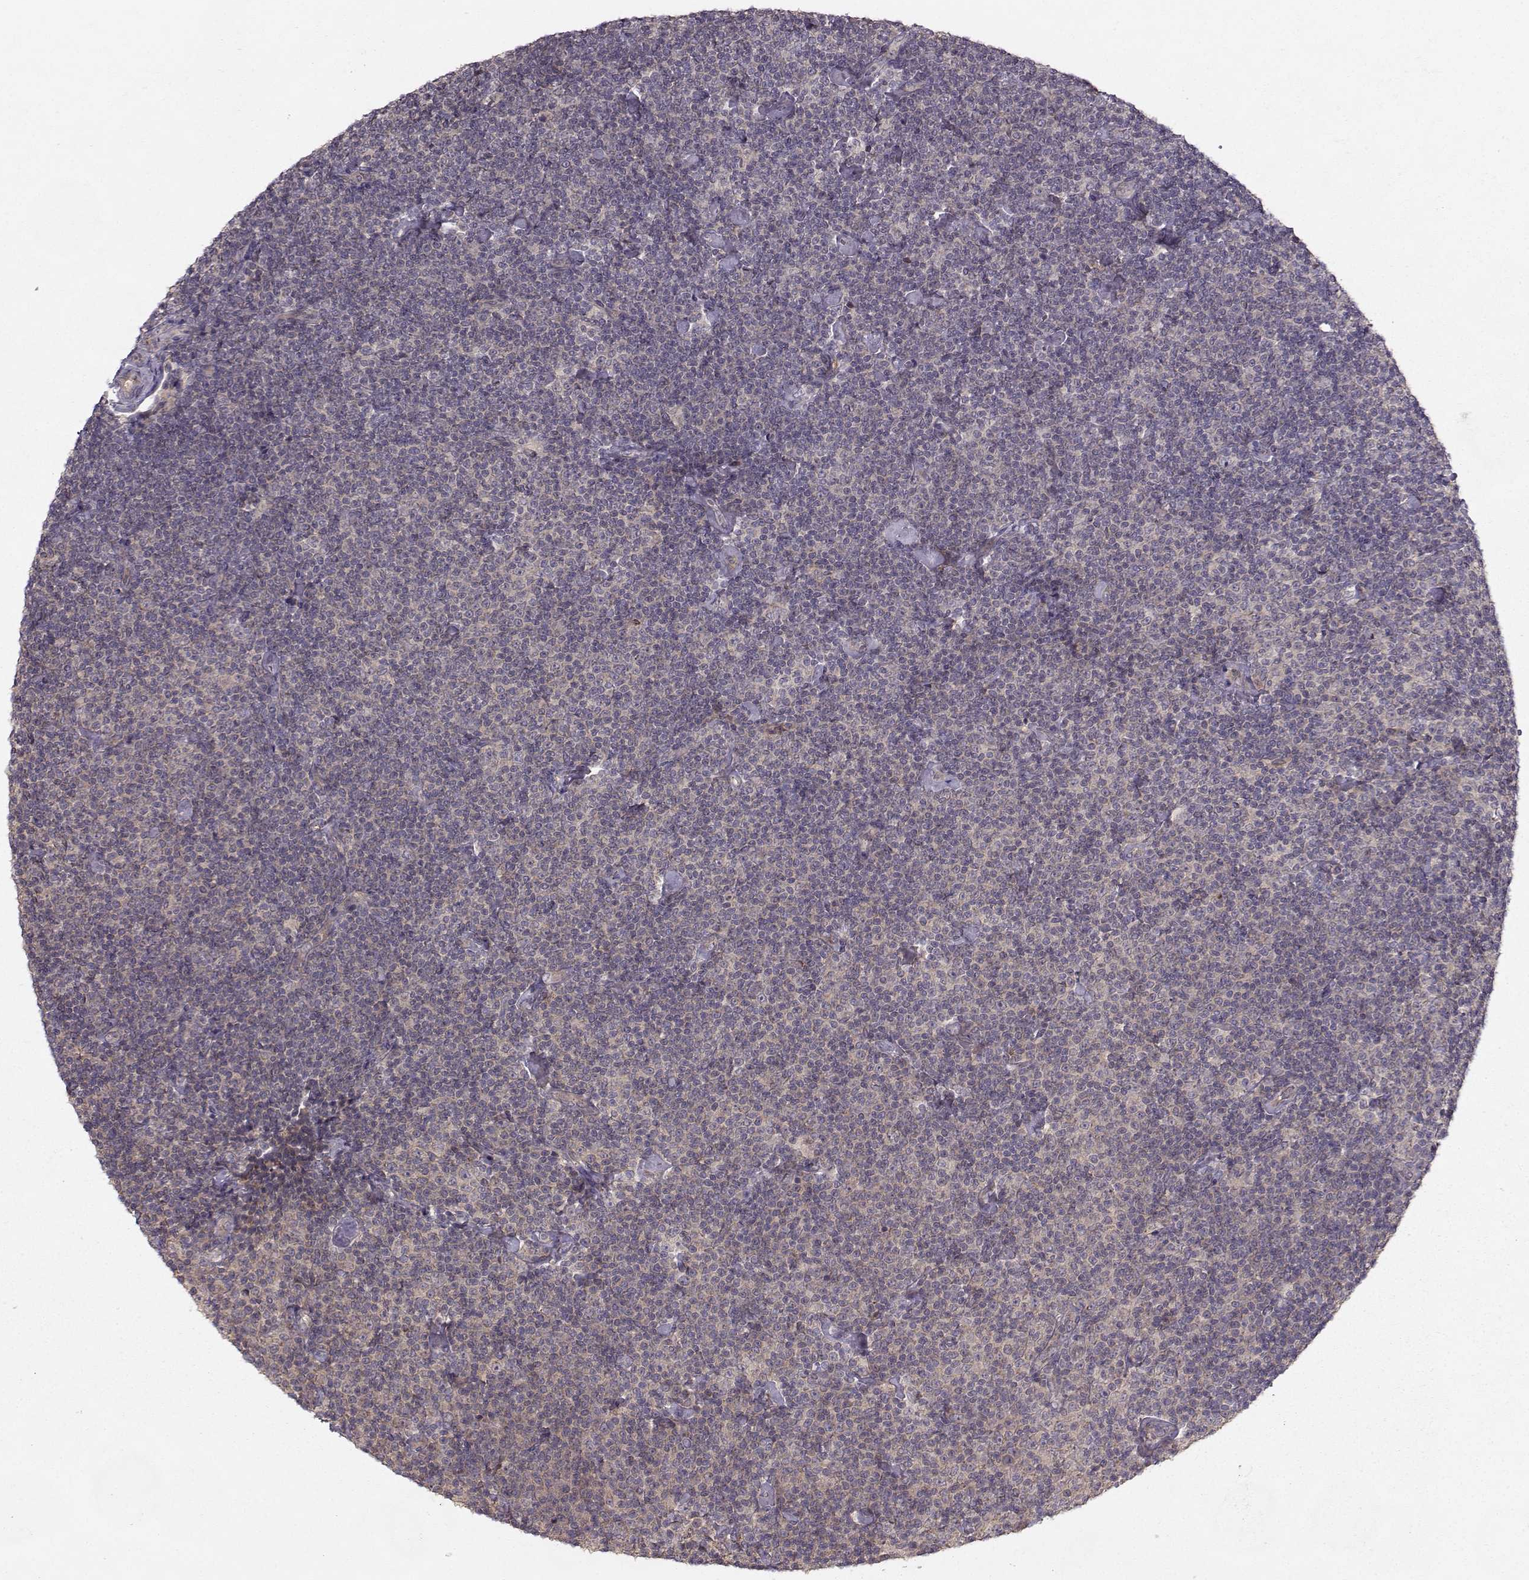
{"staining": {"intensity": "negative", "quantity": "none", "location": "none"}, "tissue": "lymphoma", "cell_type": "Tumor cells", "image_type": "cancer", "snomed": [{"axis": "morphology", "description": "Malignant lymphoma, non-Hodgkin's type, Low grade"}, {"axis": "topography", "description": "Lymph node"}], "caption": "The IHC histopathology image has no significant positivity in tumor cells of low-grade malignant lymphoma, non-Hodgkin's type tissue.", "gene": "WNT6", "patient": {"sex": "male", "age": 81}}